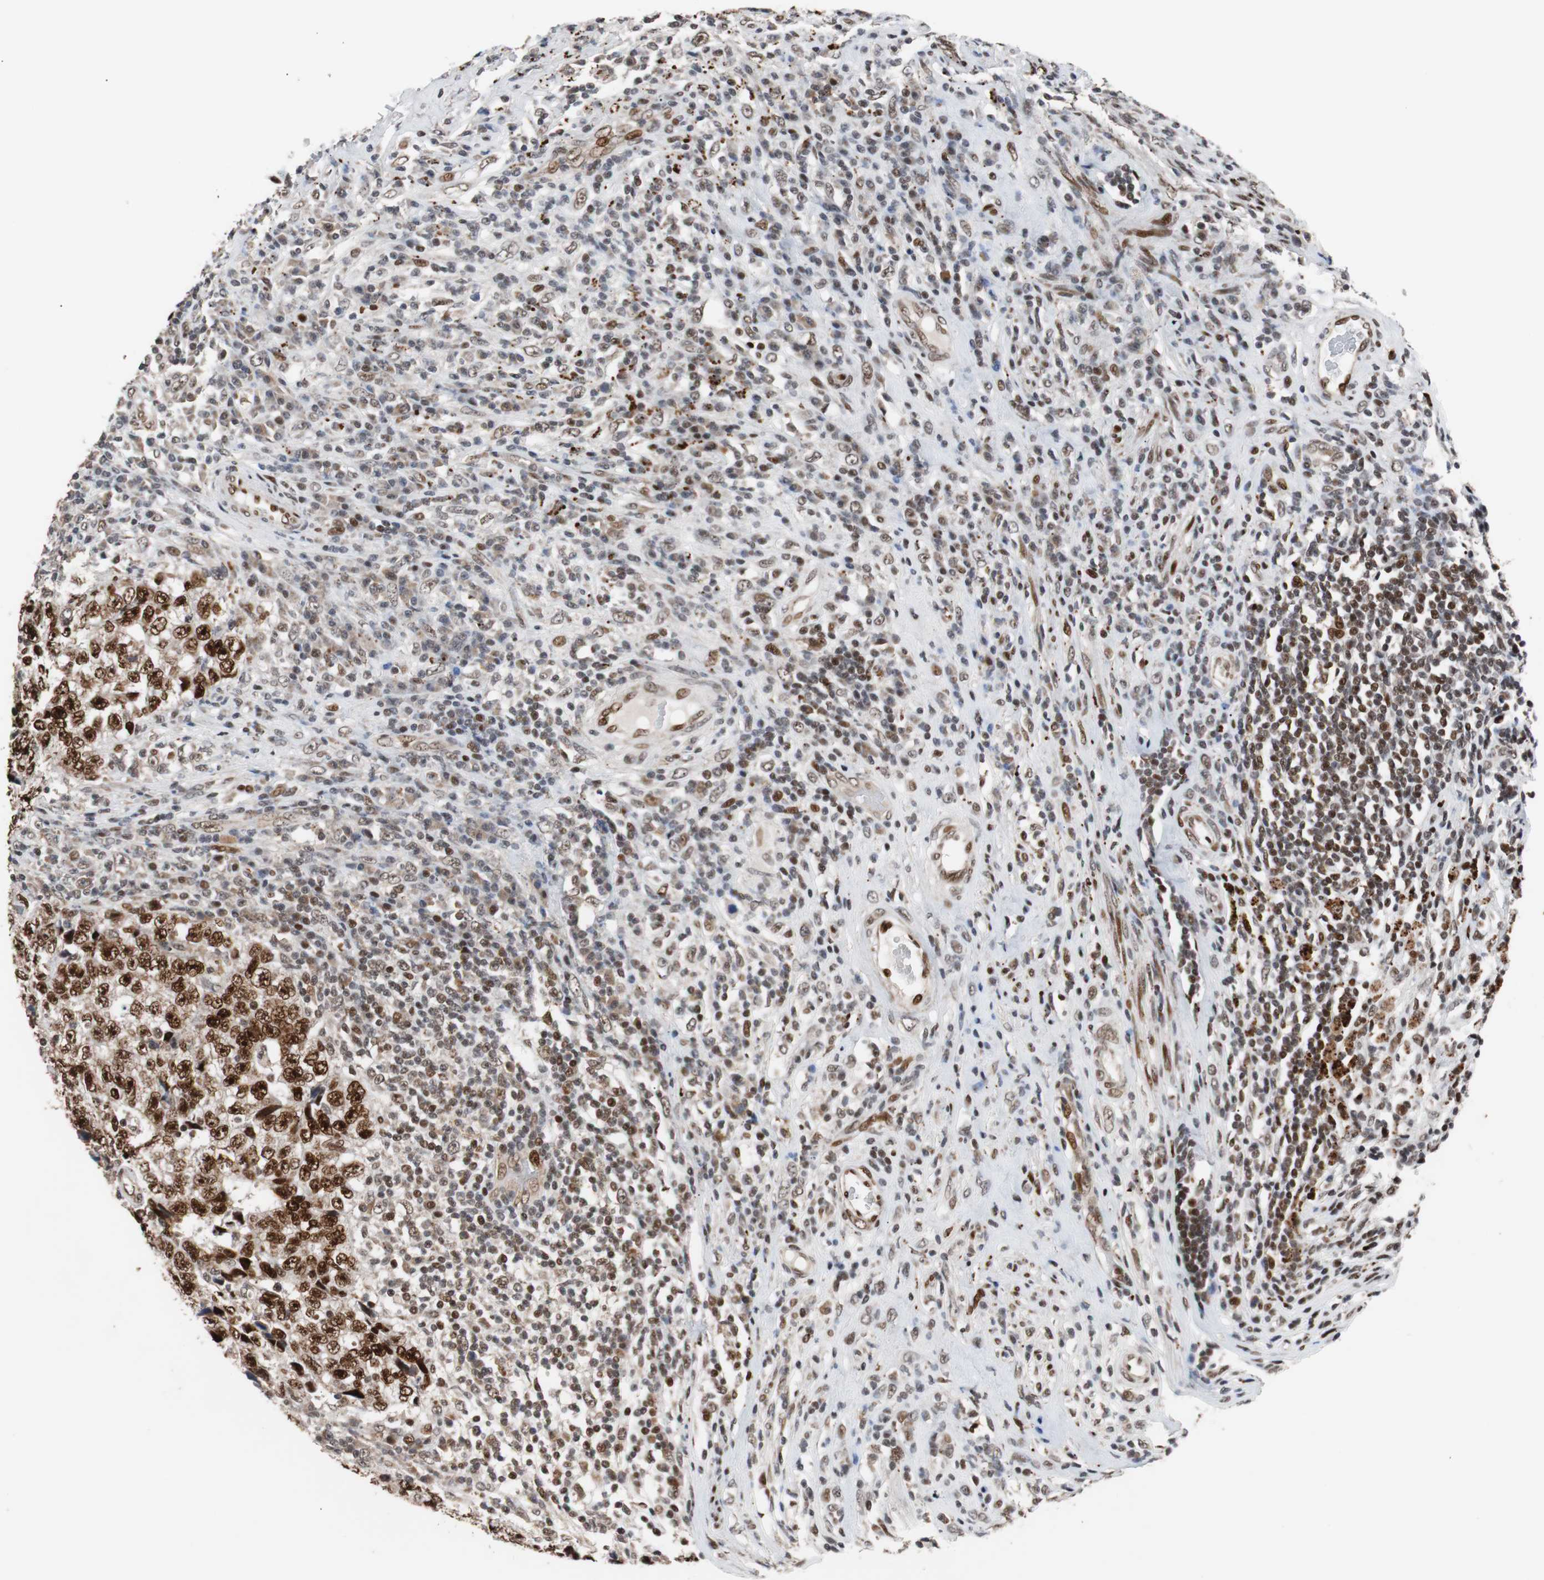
{"staining": {"intensity": "strong", "quantity": ">75%", "location": "nuclear"}, "tissue": "testis cancer", "cell_type": "Tumor cells", "image_type": "cancer", "snomed": [{"axis": "morphology", "description": "Necrosis, NOS"}, {"axis": "morphology", "description": "Carcinoma, Embryonal, NOS"}, {"axis": "topography", "description": "Testis"}], "caption": "Immunohistochemical staining of human testis cancer (embryonal carcinoma) displays strong nuclear protein staining in approximately >75% of tumor cells.", "gene": "NBL1", "patient": {"sex": "male", "age": 19}}